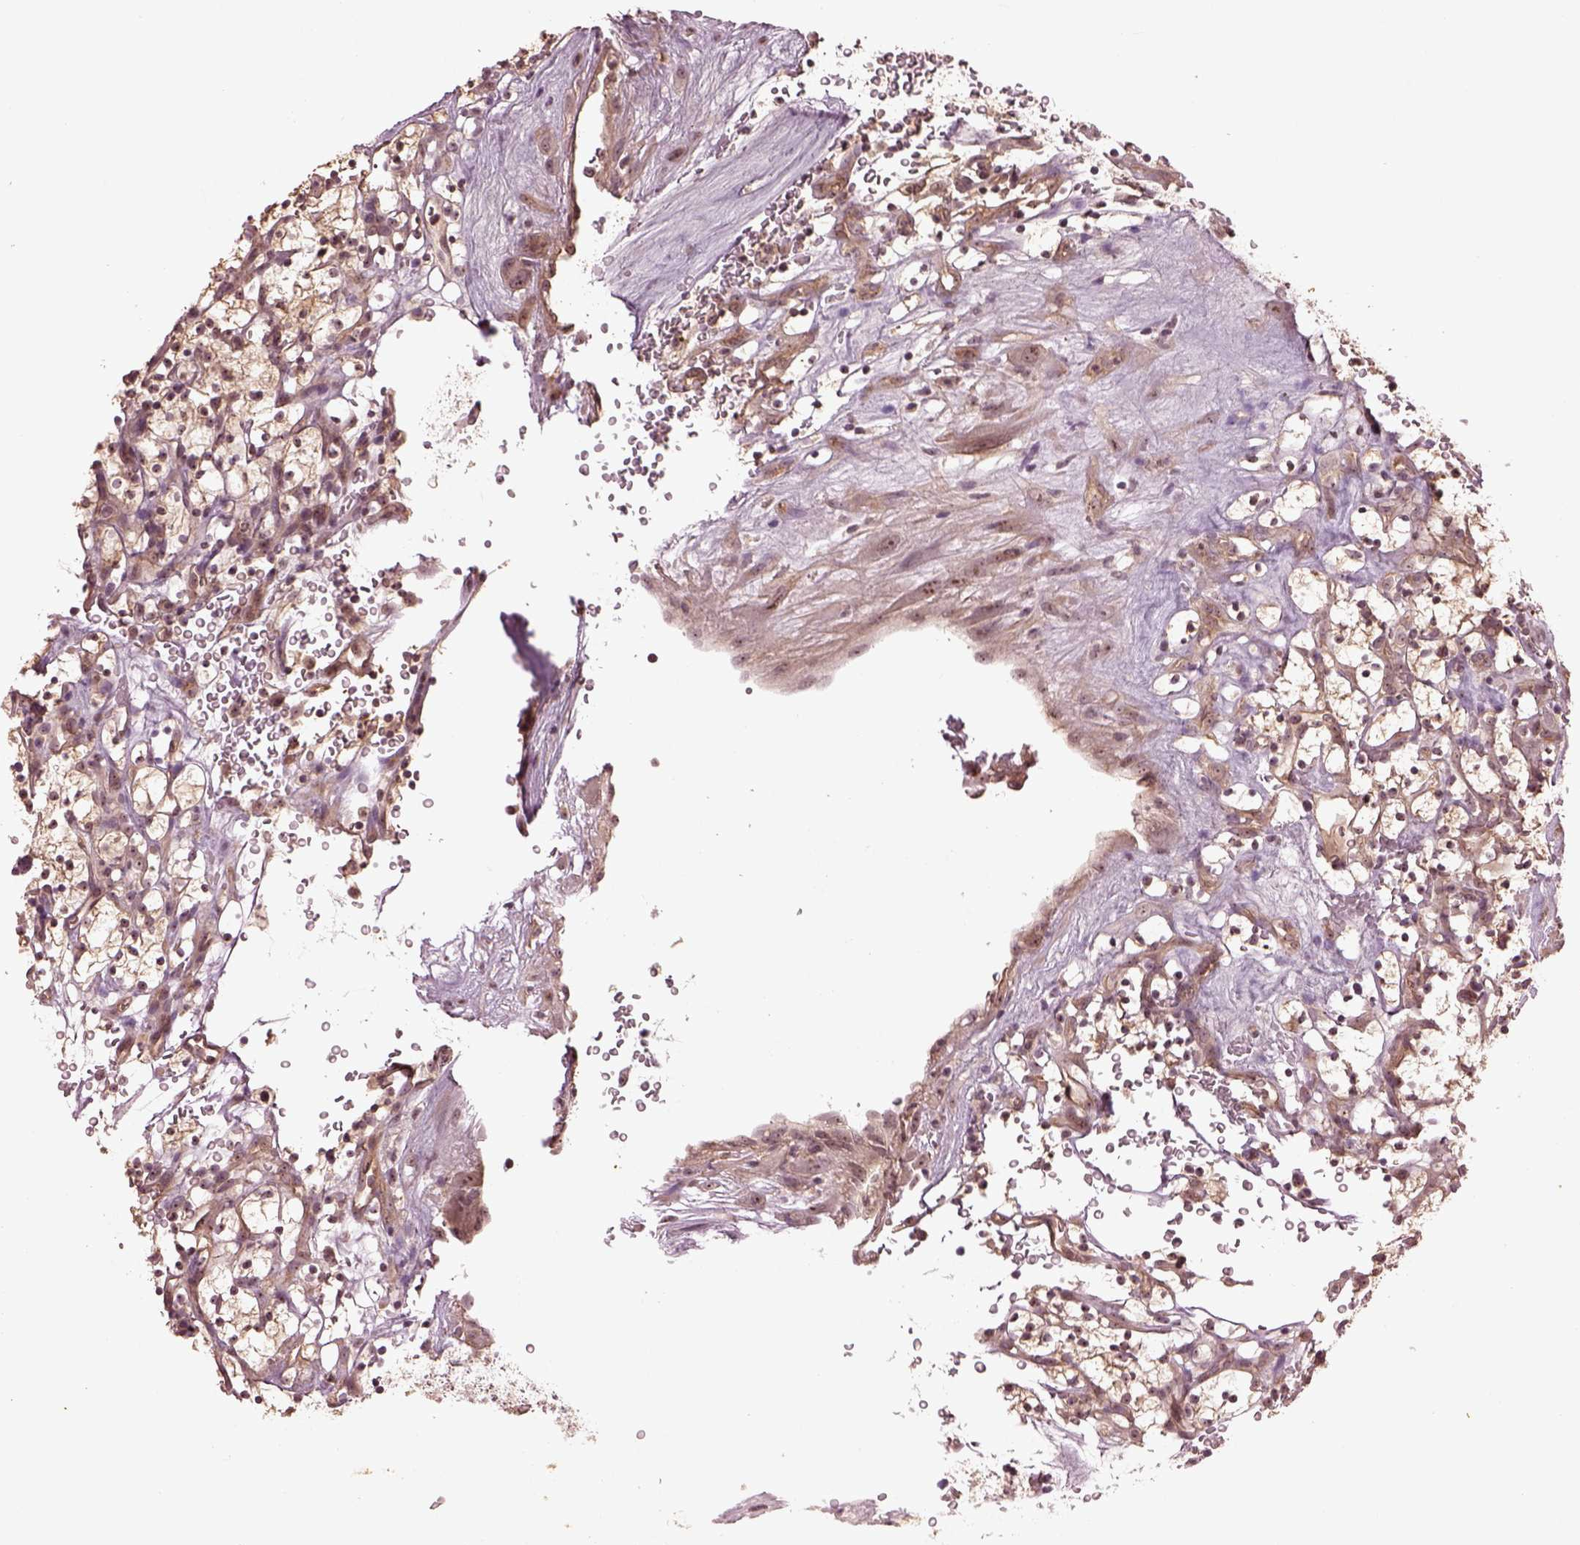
{"staining": {"intensity": "moderate", "quantity": "<25%", "location": "nuclear"}, "tissue": "renal cancer", "cell_type": "Tumor cells", "image_type": "cancer", "snomed": [{"axis": "morphology", "description": "Adenocarcinoma, NOS"}, {"axis": "topography", "description": "Kidney"}], "caption": "Immunohistochemical staining of human renal adenocarcinoma reveals moderate nuclear protein positivity in about <25% of tumor cells. (DAB (3,3'-diaminobenzidine) IHC with brightfield microscopy, high magnification).", "gene": "GNRH1", "patient": {"sex": "female", "age": 64}}